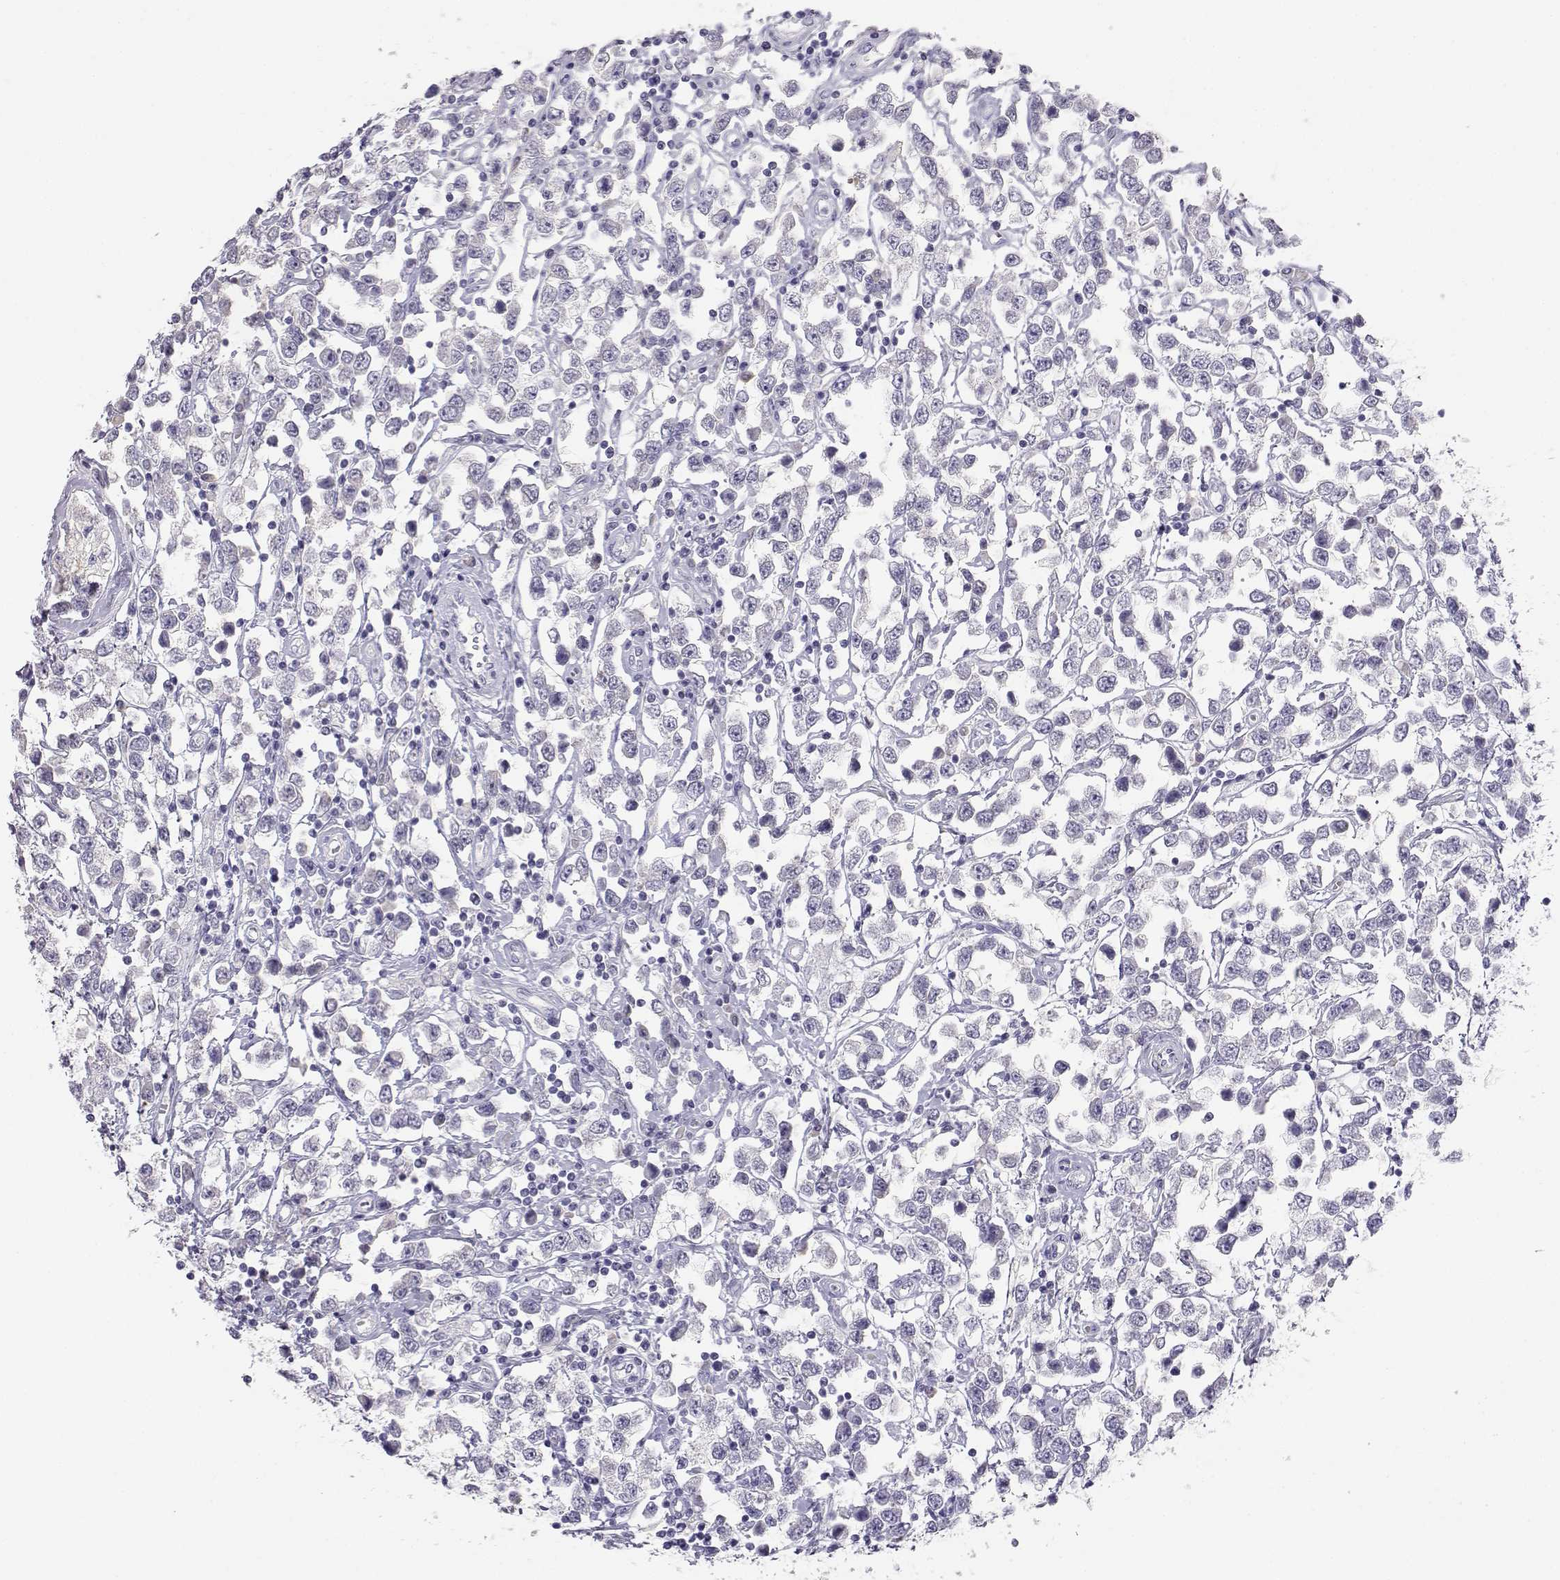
{"staining": {"intensity": "negative", "quantity": "none", "location": "none"}, "tissue": "testis cancer", "cell_type": "Tumor cells", "image_type": "cancer", "snomed": [{"axis": "morphology", "description": "Seminoma, NOS"}, {"axis": "topography", "description": "Testis"}], "caption": "This micrograph is of testis seminoma stained with immunohistochemistry (IHC) to label a protein in brown with the nuclei are counter-stained blue. There is no positivity in tumor cells.", "gene": "GPR174", "patient": {"sex": "male", "age": 34}}